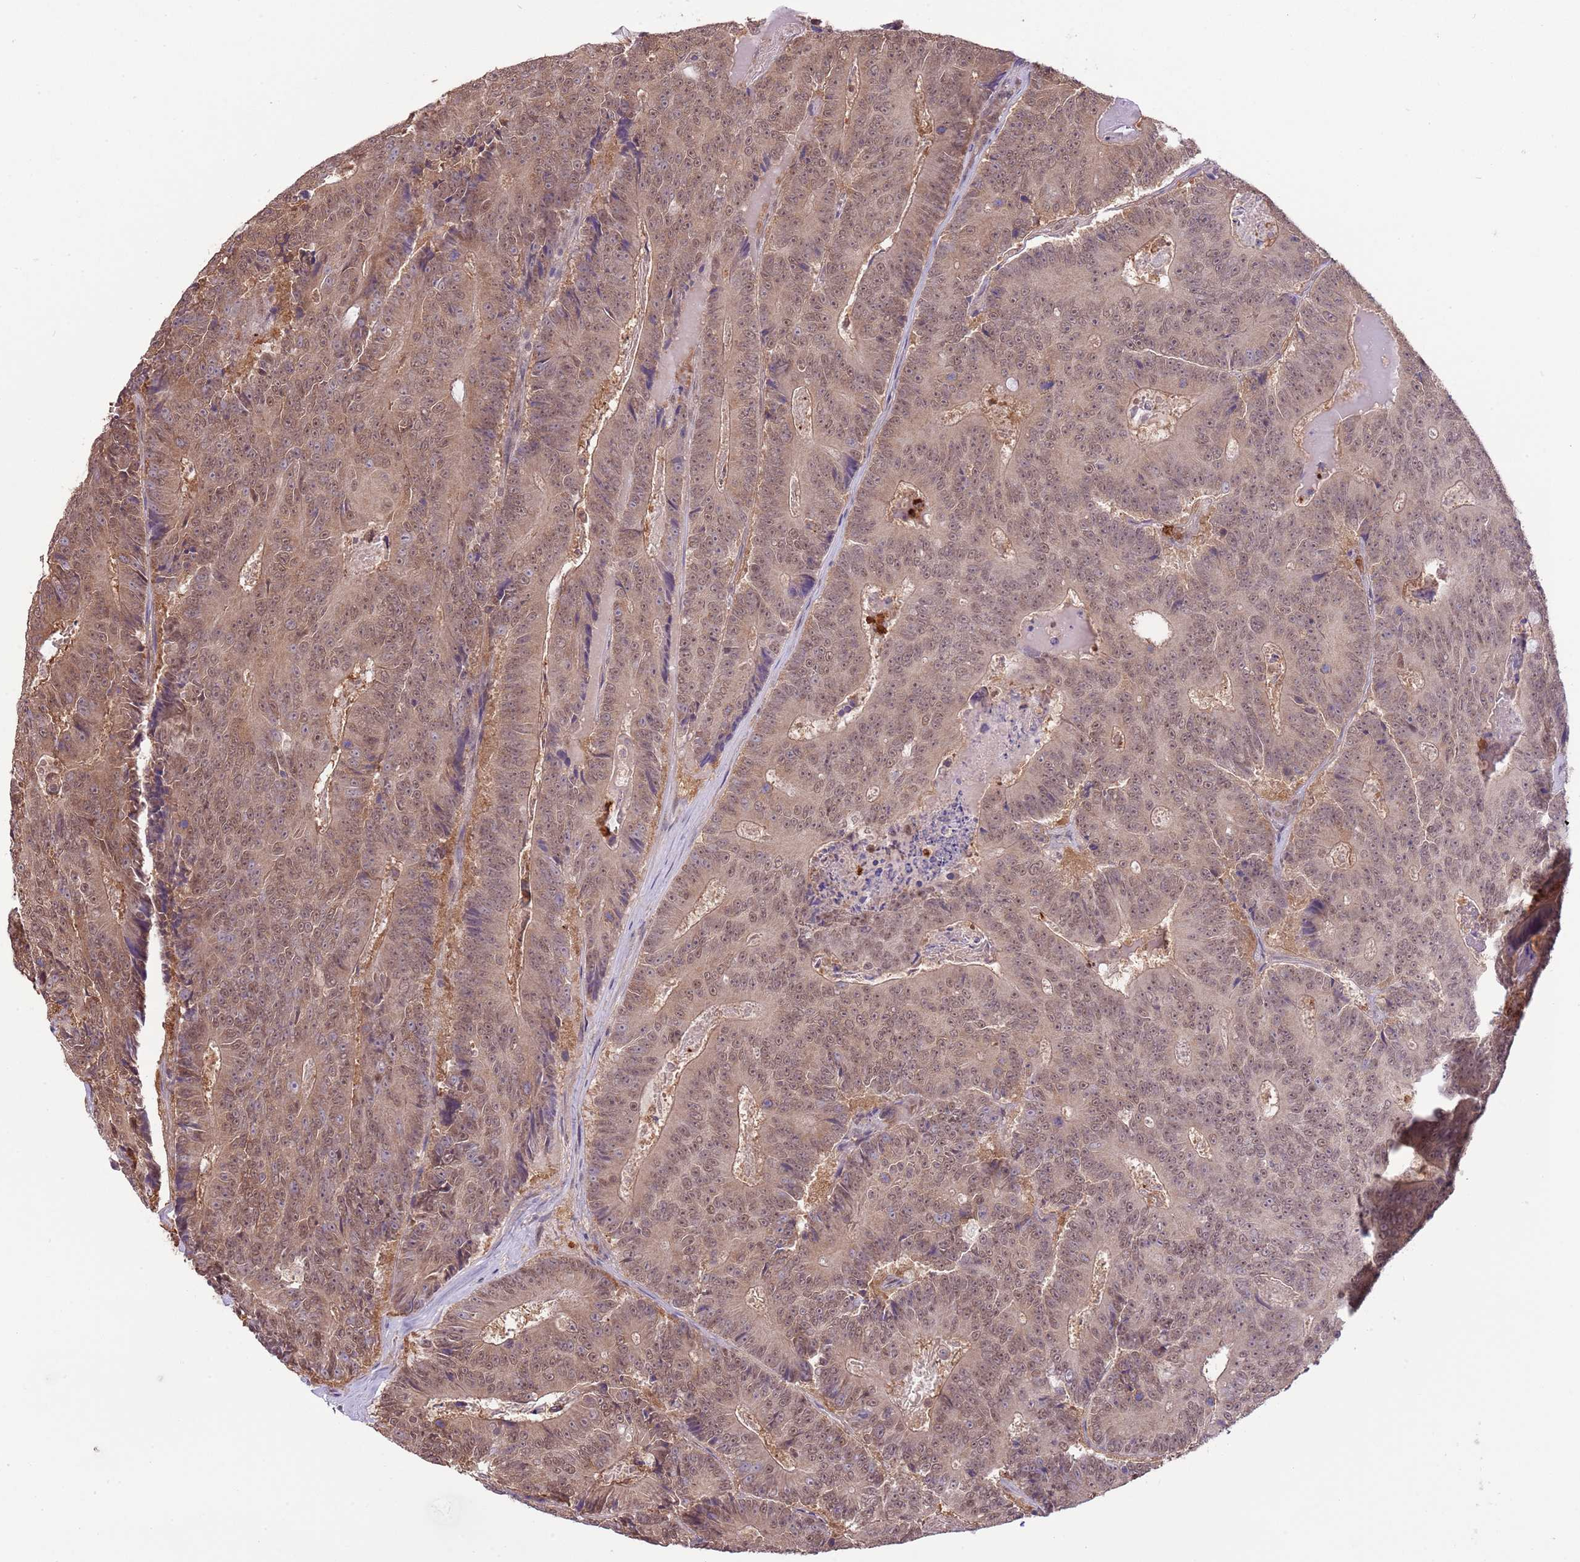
{"staining": {"intensity": "moderate", "quantity": "25%-75%", "location": "nuclear"}, "tissue": "colorectal cancer", "cell_type": "Tumor cells", "image_type": "cancer", "snomed": [{"axis": "morphology", "description": "Adenocarcinoma, NOS"}, {"axis": "topography", "description": "Colon"}], "caption": "A micrograph of colorectal adenocarcinoma stained for a protein reveals moderate nuclear brown staining in tumor cells. (DAB = brown stain, brightfield microscopy at high magnification).", "gene": "AMIGO1", "patient": {"sex": "male", "age": 83}}